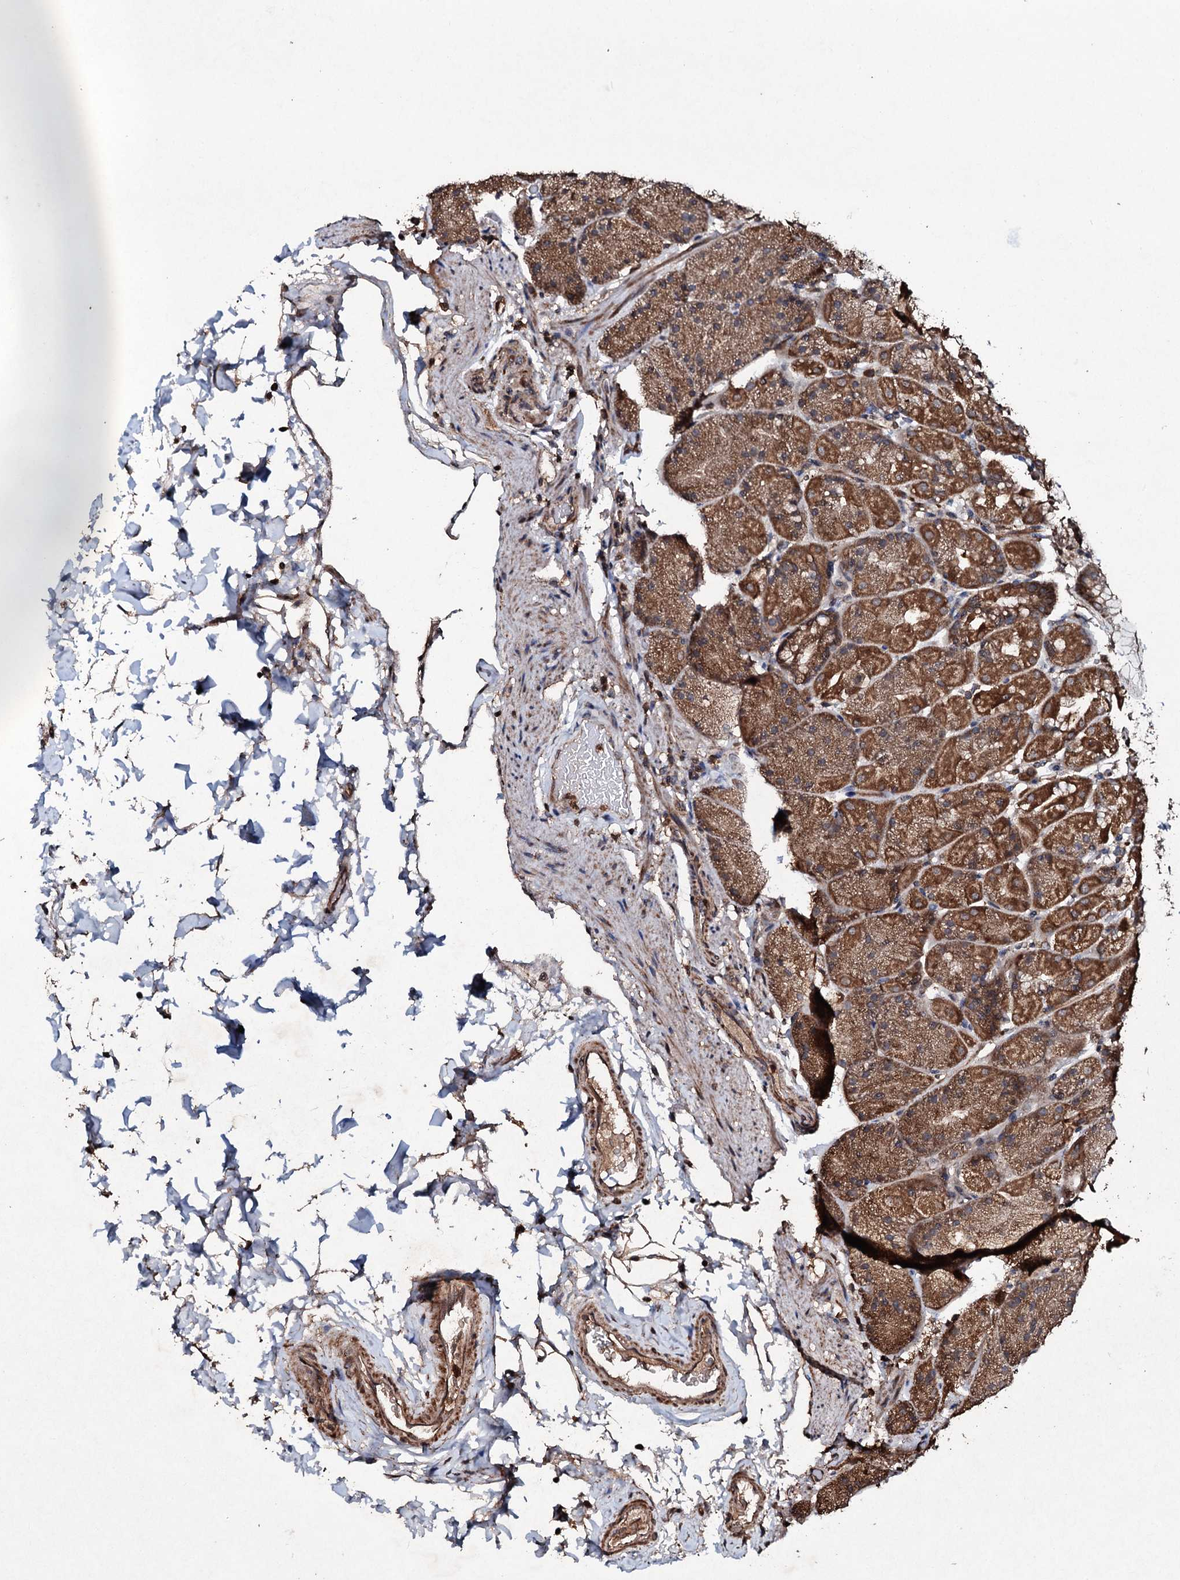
{"staining": {"intensity": "strong", "quantity": ">75%", "location": "cytoplasmic/membranous"}, "tissue": "stomach", "cell_type": "Glandular cells", "image_type": "normal", "snomed": [{"axis": "morphology", "description": "Normal tissue, NOS"}, {"axis": "topography", "description": "Stomach, upper"}, {"axis": "topography", "description": "Stomach, lower"}], "caption": "There is high levels of strong cytoplasmic/membranous expression in glandular cells of normal stomach, as demonstrated by immunohistochemical staining (brown color).", "gene": "SDHAF2", "patient": {"sex": "male", "age": 67}}